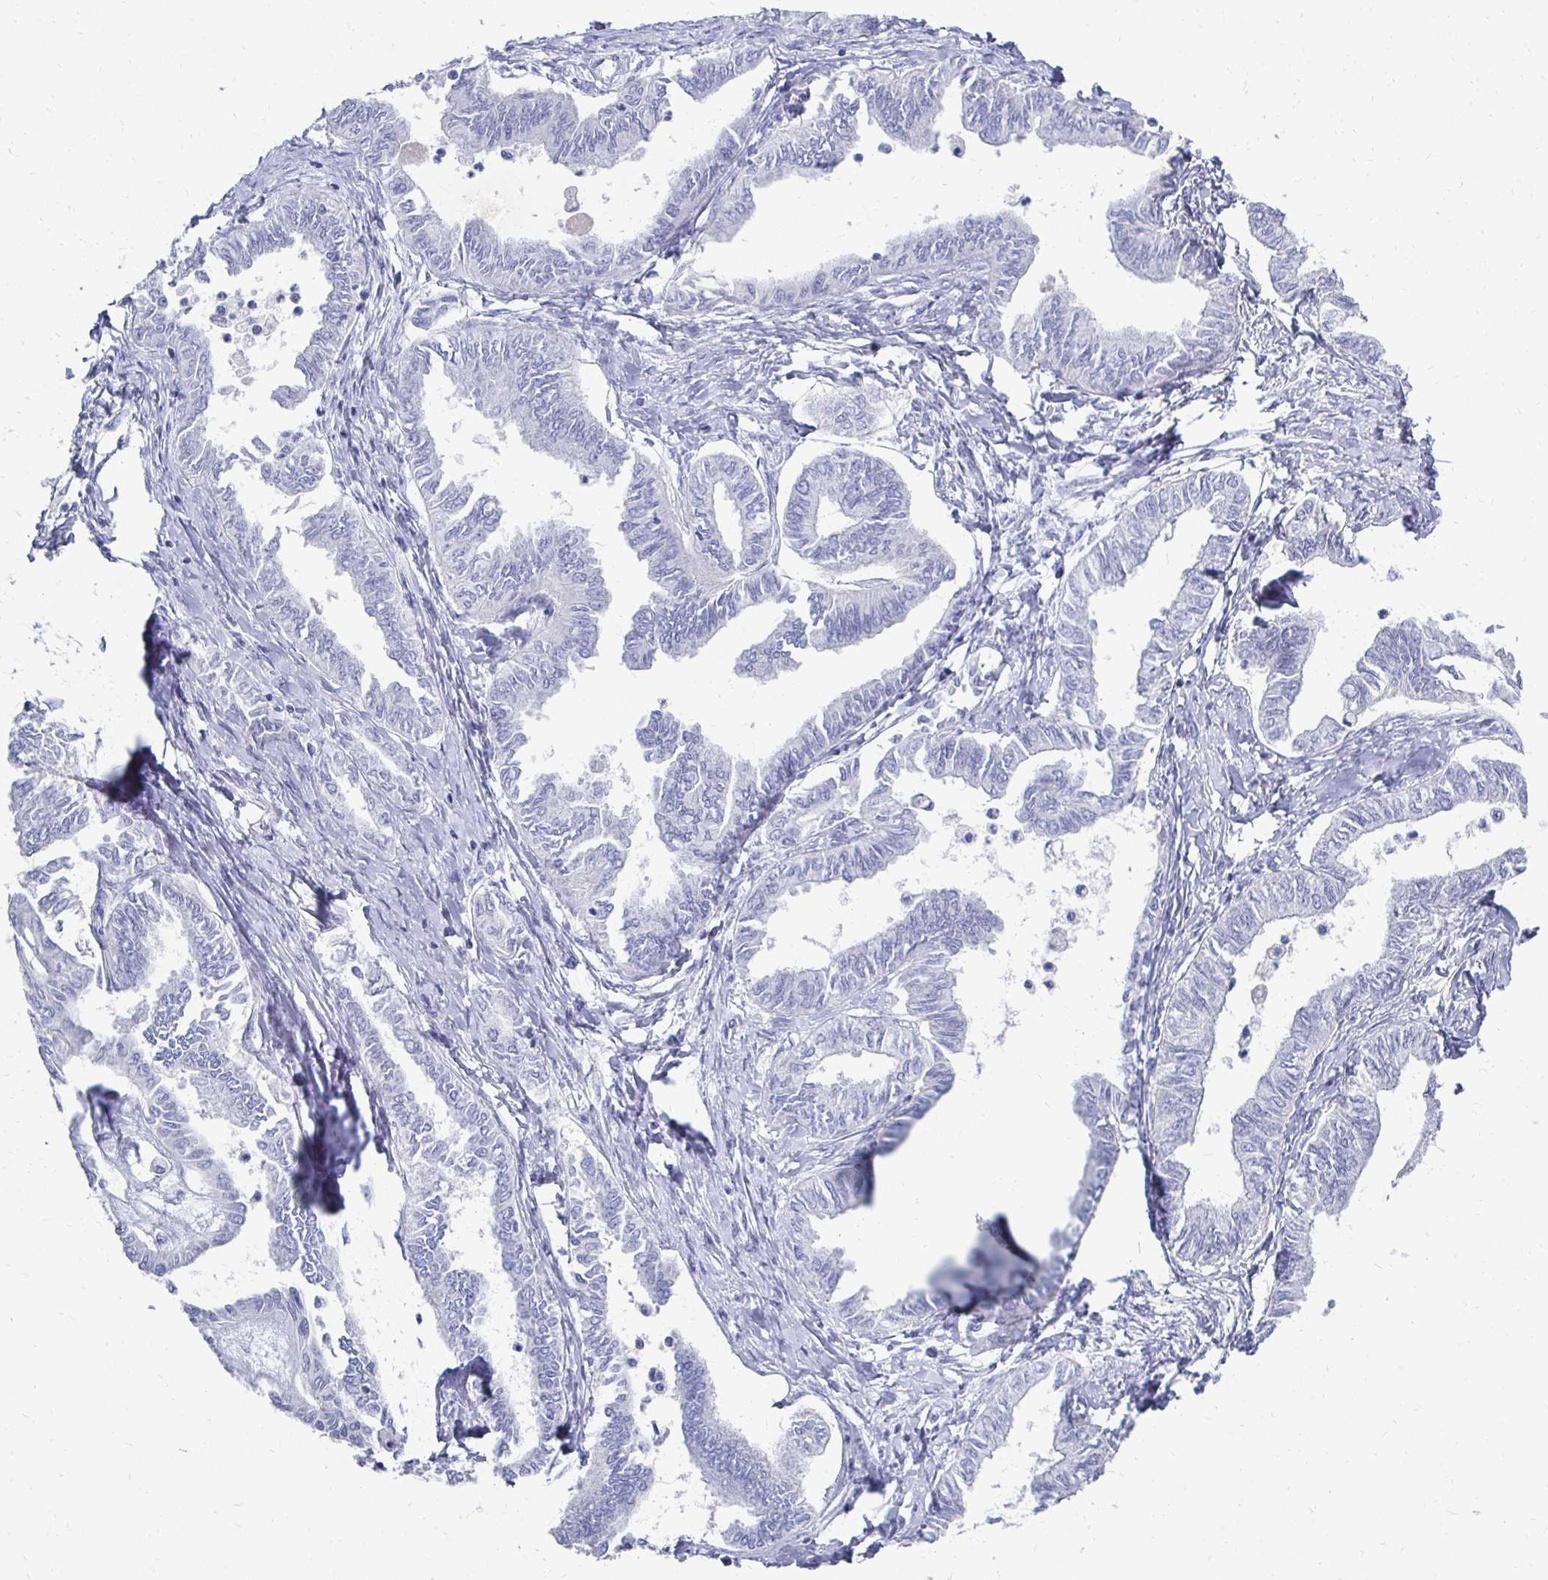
{"staining": {"intensity": "negative", "quantity": "none", "location": "none"}, "tissue": "ovarian cancer", "cell_type": "Tumor cells", "image_type": "cancer", "snomed": [{"axis": "morphology", "description": "Carcinoma, endometroid"}, {"axis": "topography", "description": "Ovary"}], "caption": "Immunohistochemistry (IHC) photomicrograph of human ovarian cancer (endometroid carcinoma) stained for a protein (brown), which displays no expression in tumor cells.", "gene": "SYCP3", "patient": {"sex": "female", "age": 70}}